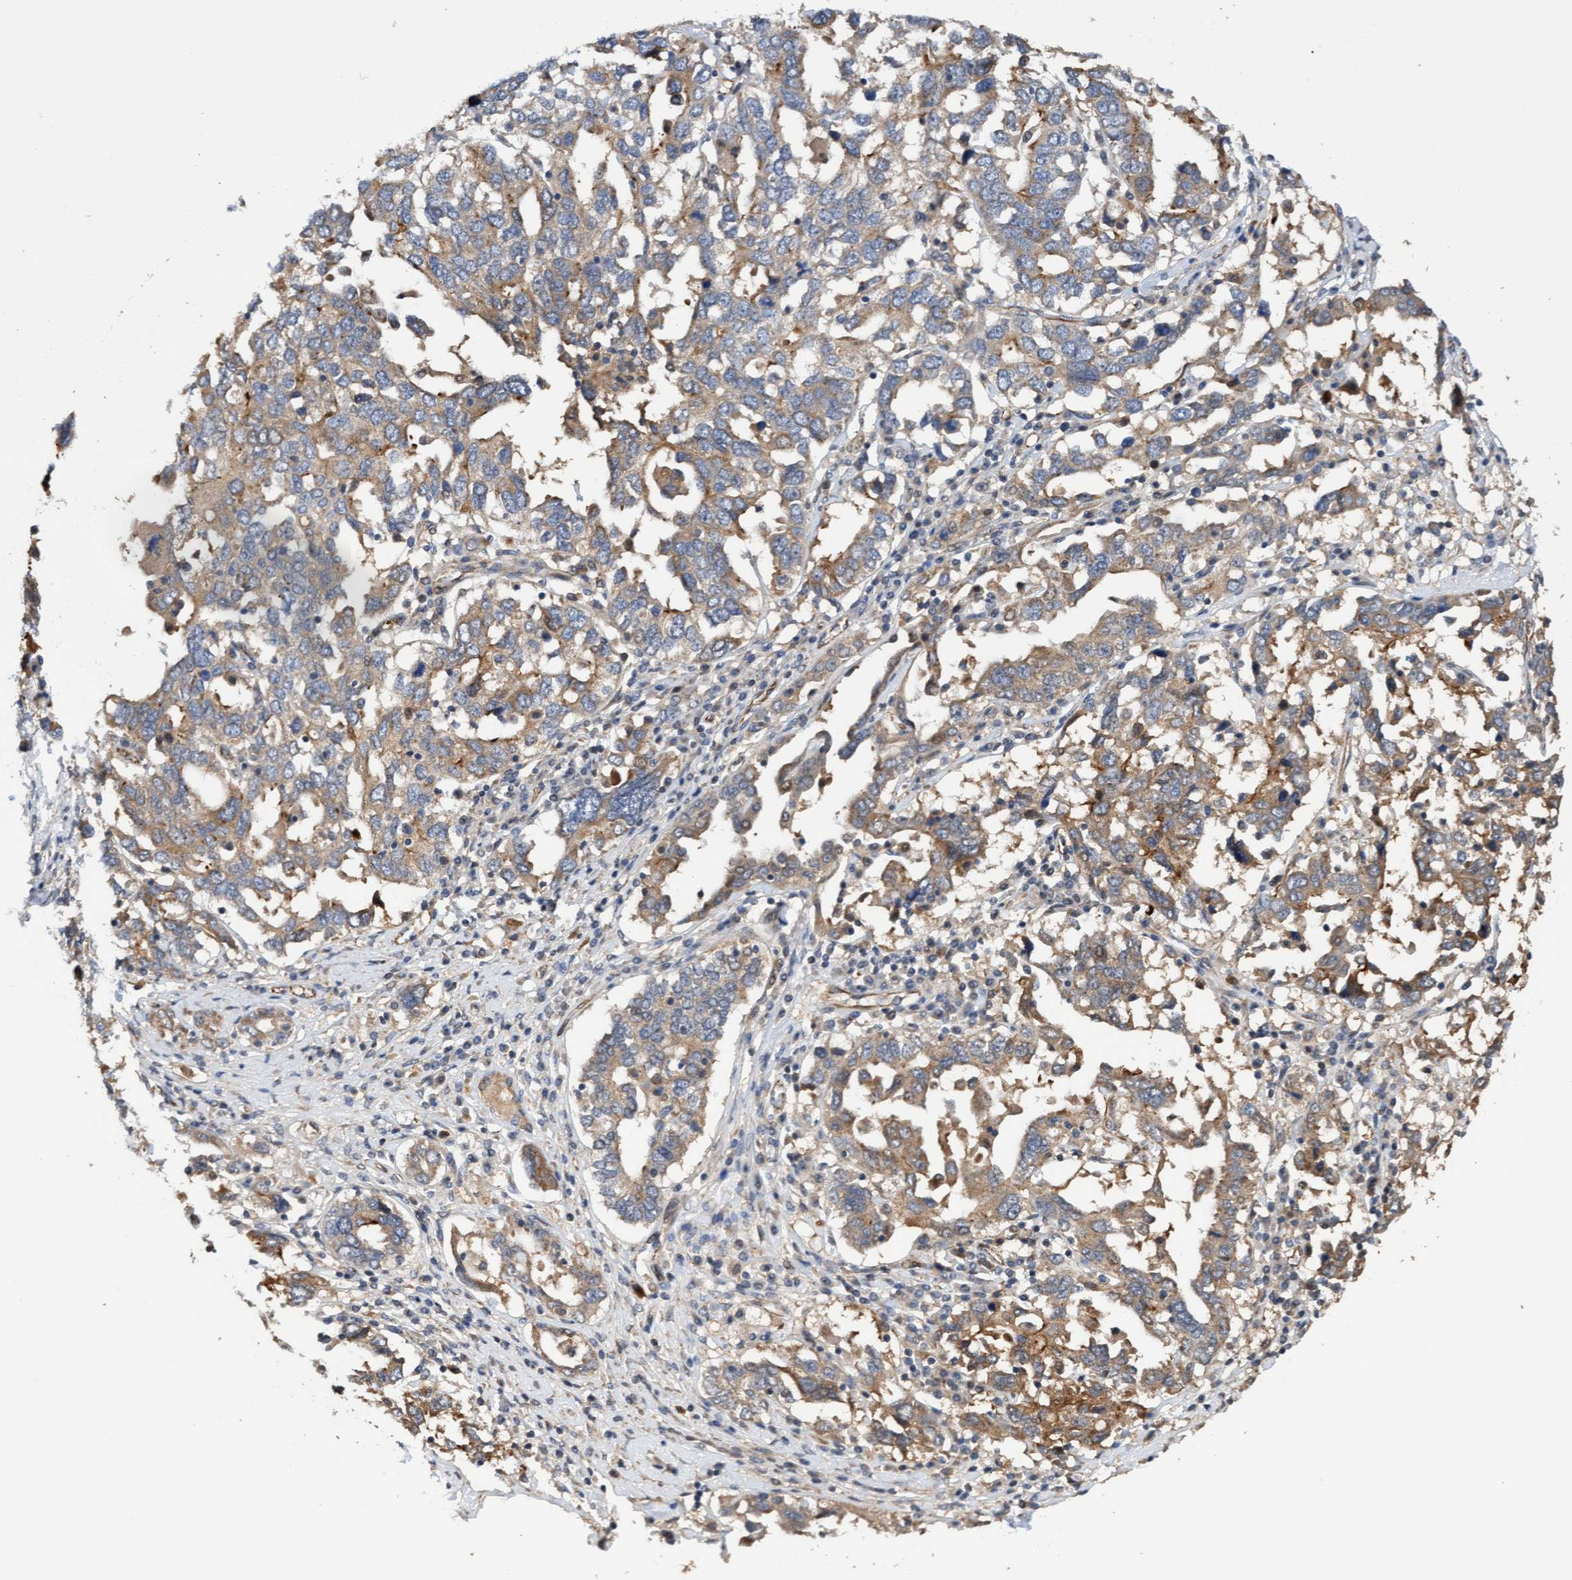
{"staining": {"intensity": "moderate", "quantity": ">75%", "location": "cytoplasmic/membranous"}, "tissue": "ovarian cancer", "cell_type": "Tumor cells", "image_type": "cancer", "snomed": [{"axis": "morphology", "description": "Carcinoma, endometroid"}, {"axis": "topography", "description": "Ovary"}], "caption": "Tumor cells reveal medium levels of moderate cytoplasmic/membranous positivity in approximately >75% of cells in human endometroid carcinoma (ovarian).", "gene": "ITFG1", "patient": {"sex": "female", "age": 62}}